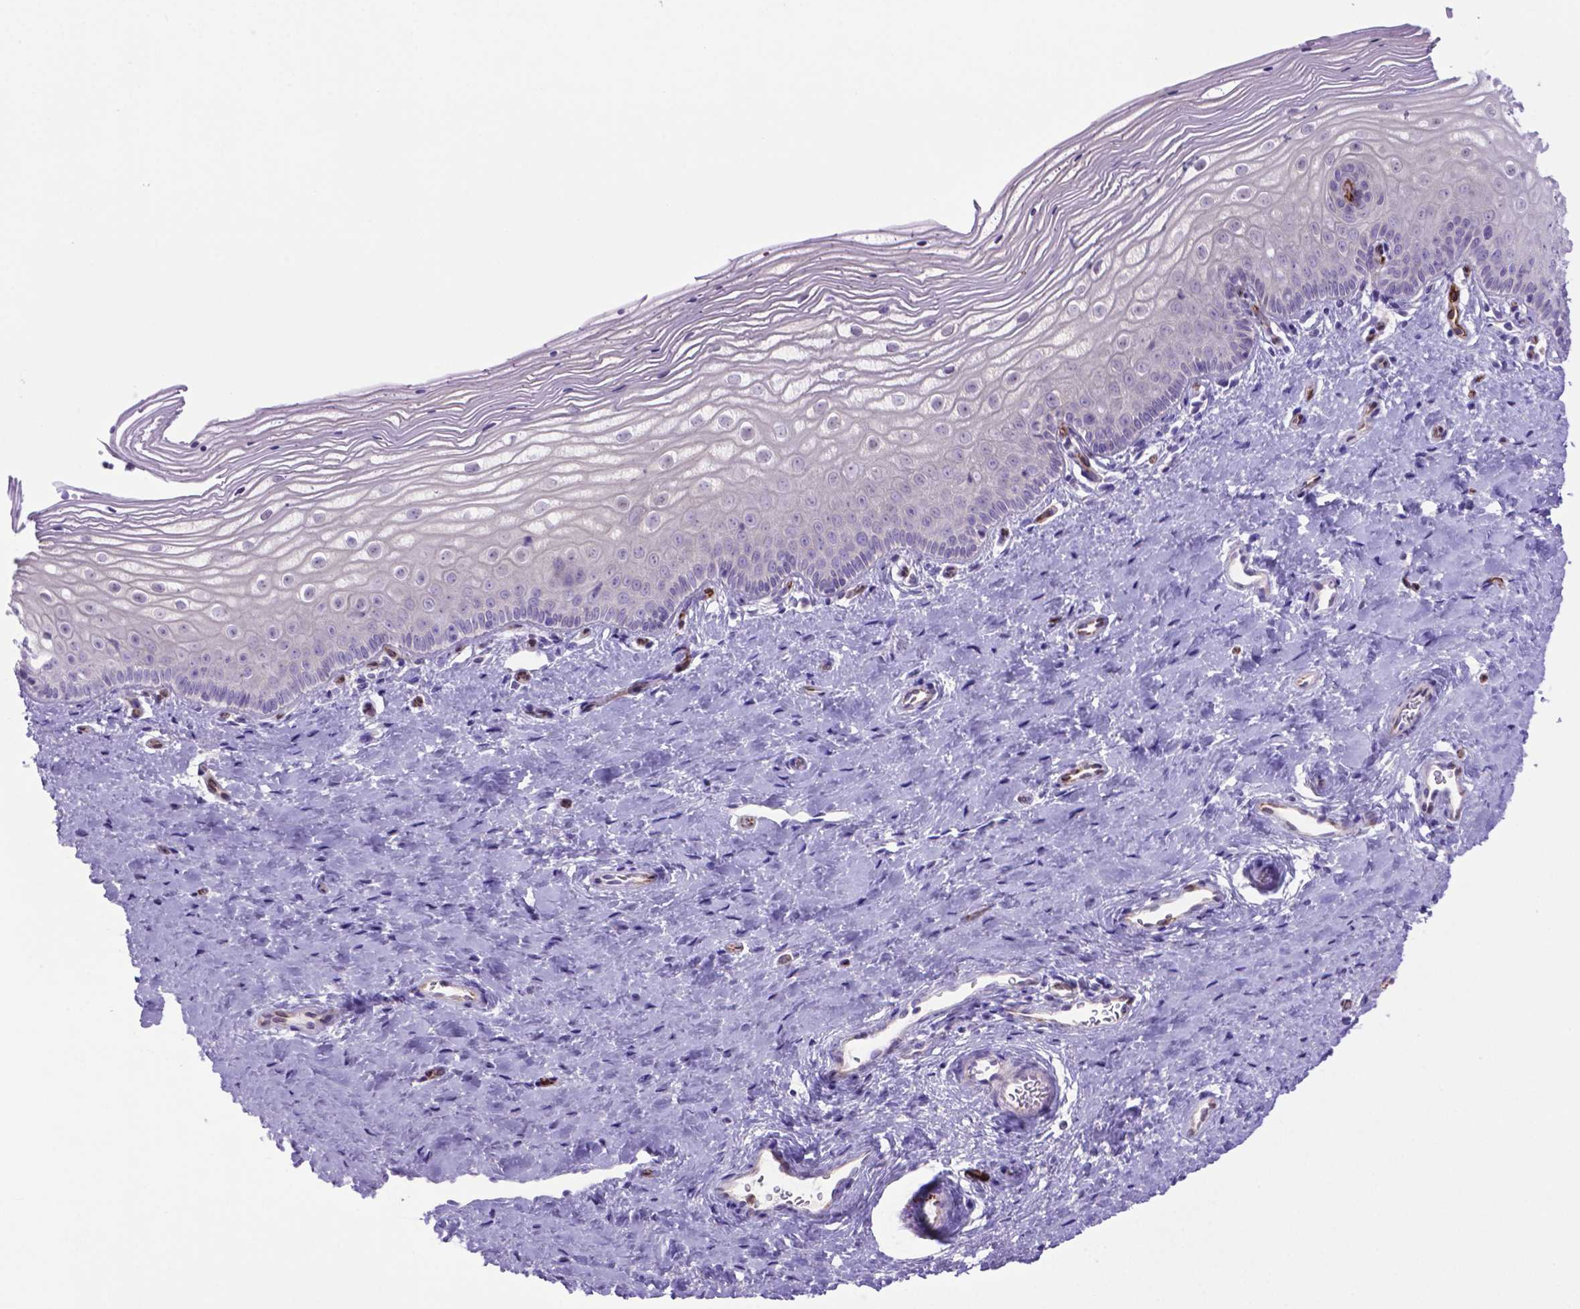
{"staining": {"intensity": "negative", "quantity": "none", "location": "none"}, "tissue": "vagina", "cell_type": "Squamous epithelial cells", "image_type": "normal", "snomed": [{"axis": "morphology", "description": "Normal tissue, NOS"}, {"axis": "topography", "description": "Vagina"}], "caption": "IHC image of unremarkable human vagina stained for a protein (brown), which reveals no expression in squamous epithelial cells.", "gene": "LZTR1", "patient": {"sex": "female", "age": 39}}